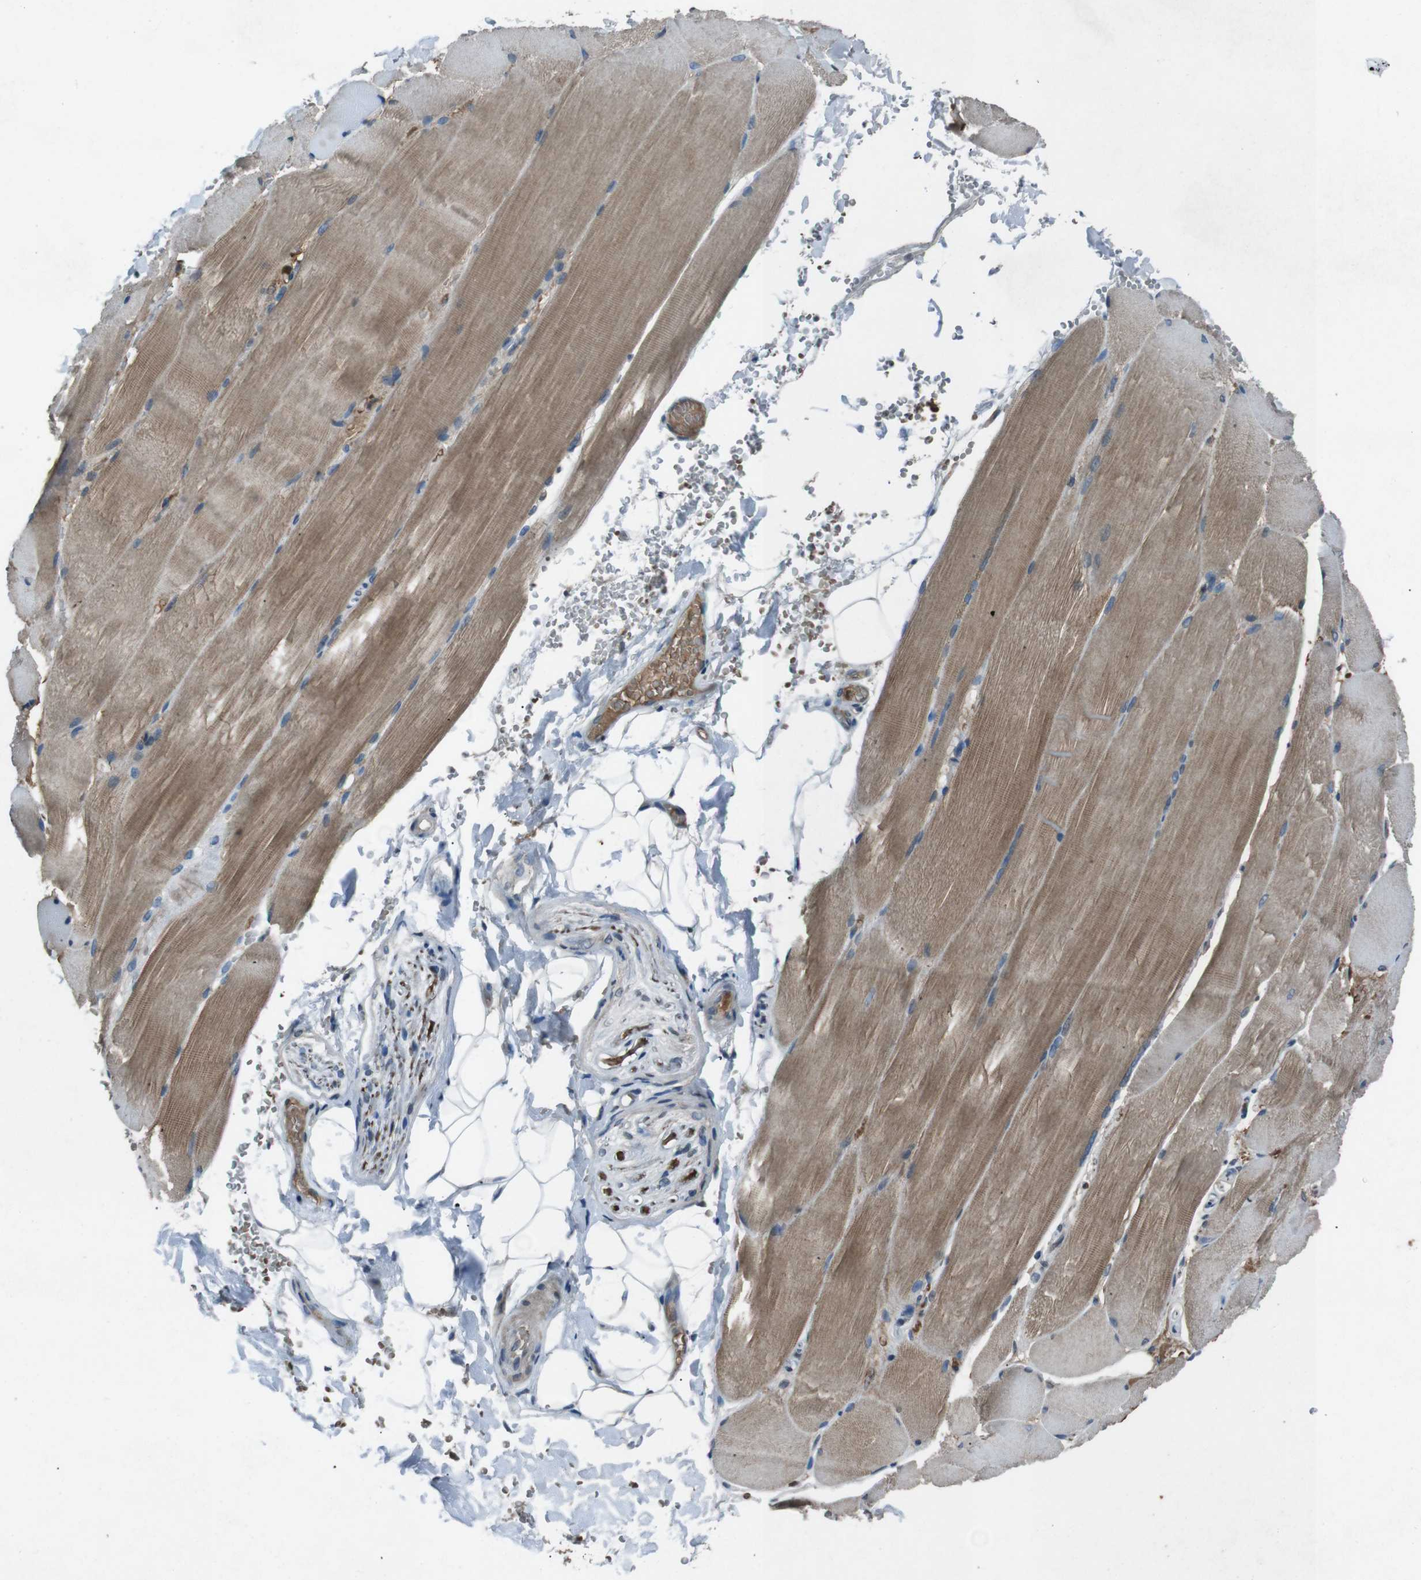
{"staining": {"intensity": "moderate", "quantity": ">75%", "location": "cytoplasmic/membranous"}, "tissue": "skeletal muscle", "cell_type": "Myocytes", "image_type": "normal", "snomed": [{"axis": "morphology", "description": "Normal tissue, NOS"}, {"axis": "topography", "description": "Skin"}, {"axis": "topography", "description": "Skeletal muscle"}], "caption": "Immunohistochemistry (DAB) staining of normal skeletal muscle displays moderate cytoplasmic/membranous protein expression in about >75% of myocytes. (DAB IHC with brightfield microscopy, high magnification).", "gene": "UGT1A6", "patient": {"sex": "male", "age": 83}}